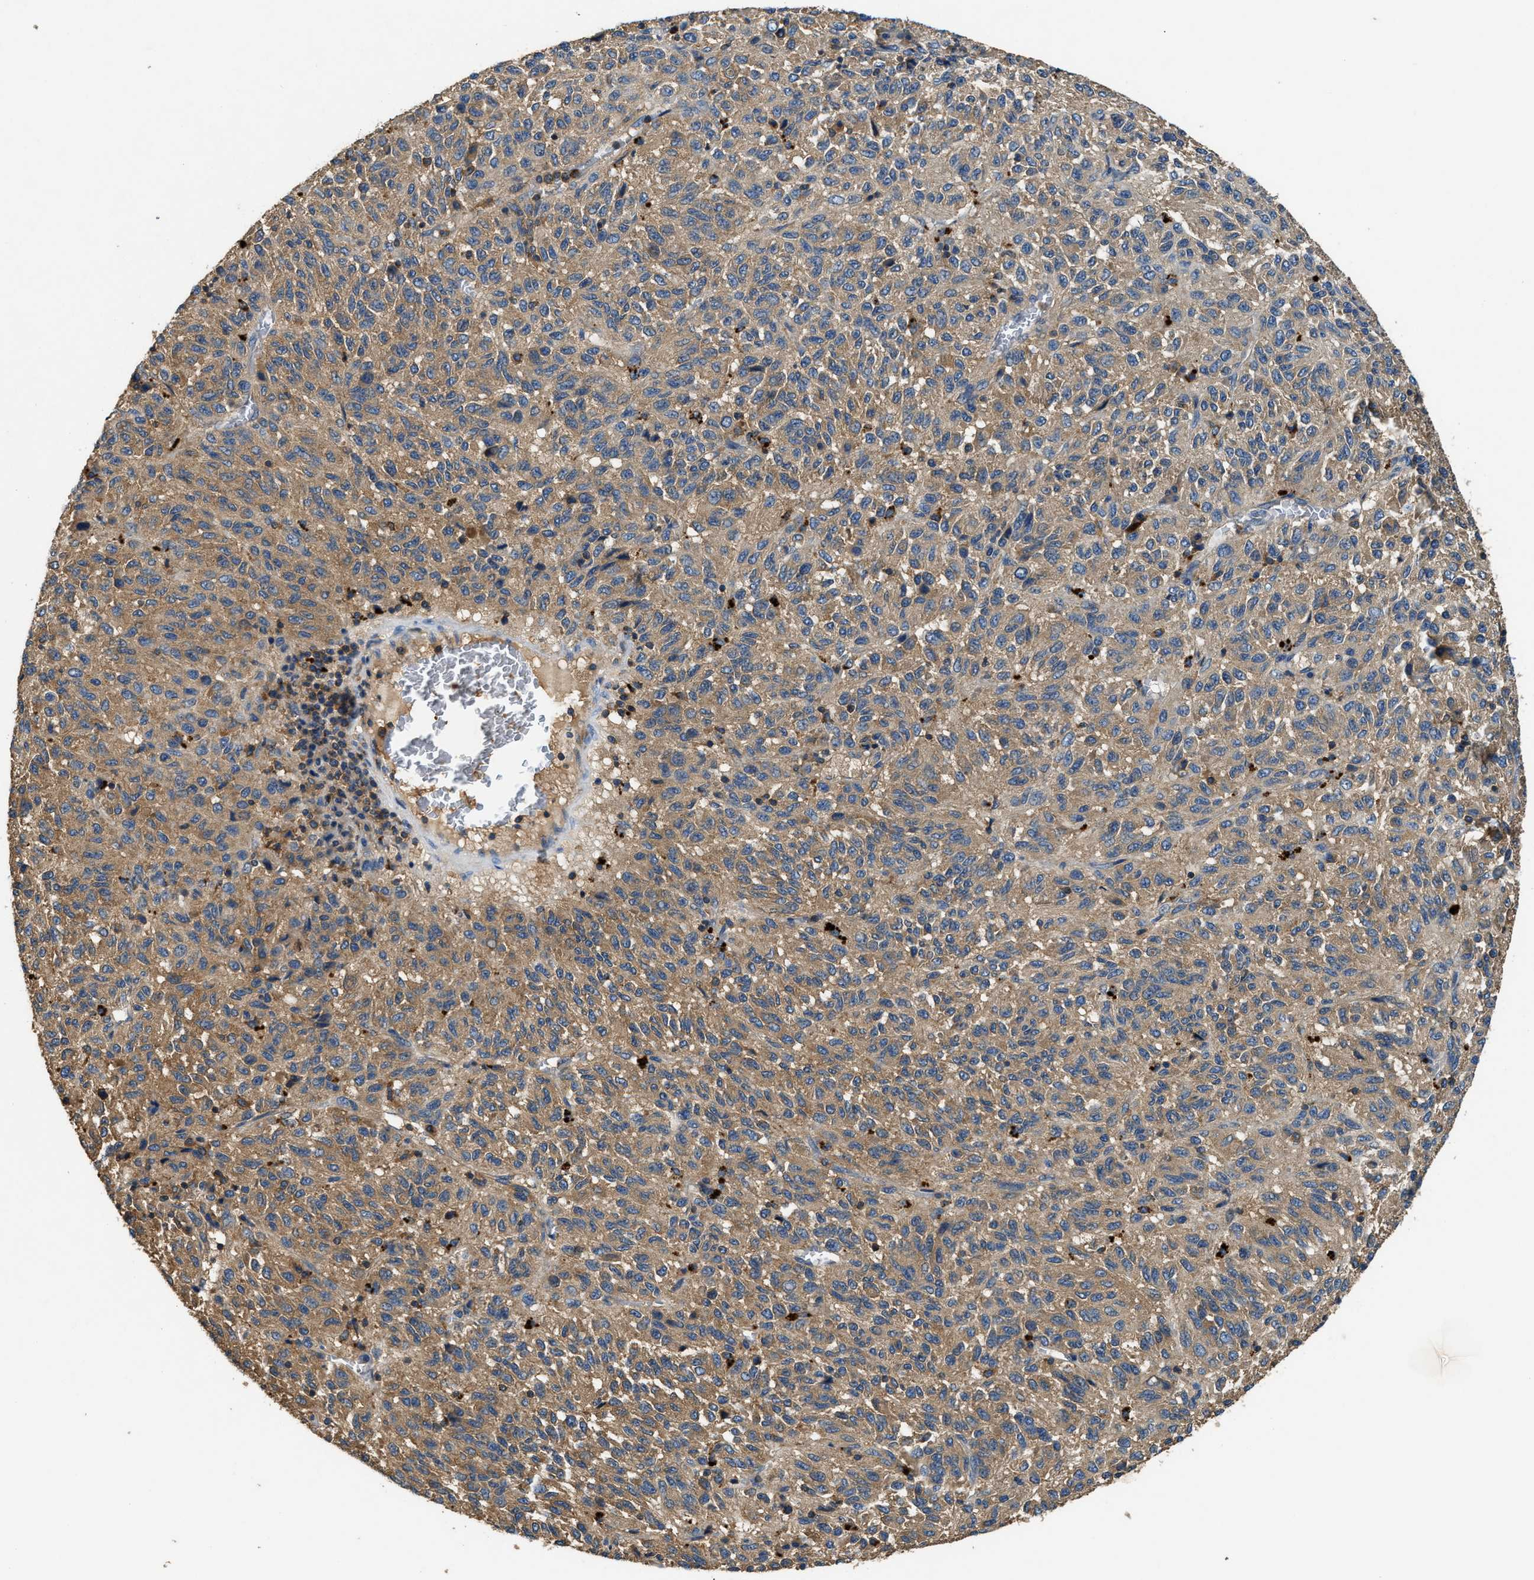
{"staining": {"intensity": "weak", "quantity": ">75%", "location": "cytoplasmic/membranous"}, "tissue": "melanoma", "cell_type": "Tumor cells", "image_type": "cancer", "snomed": [{"axis": "morphology", "description": "Malignant melanoma, Metastatic site"}, {"axis": "topography", "description": "Lung"}], "caption": "Malignant melanoma (metastatic site) was stained to show a protein in brown. There is low levels of weak cytoplasmic/membranous positivity in approximately >75% of tumor cells. (Stains: DAB (3,3'-diaminobenzidine) in brown, nuclei in blue, Microscopy: brightfield microscopy at high magnification).", "gene": "BLOC1S1", "patient": {"sex": "male", "age": 64}}